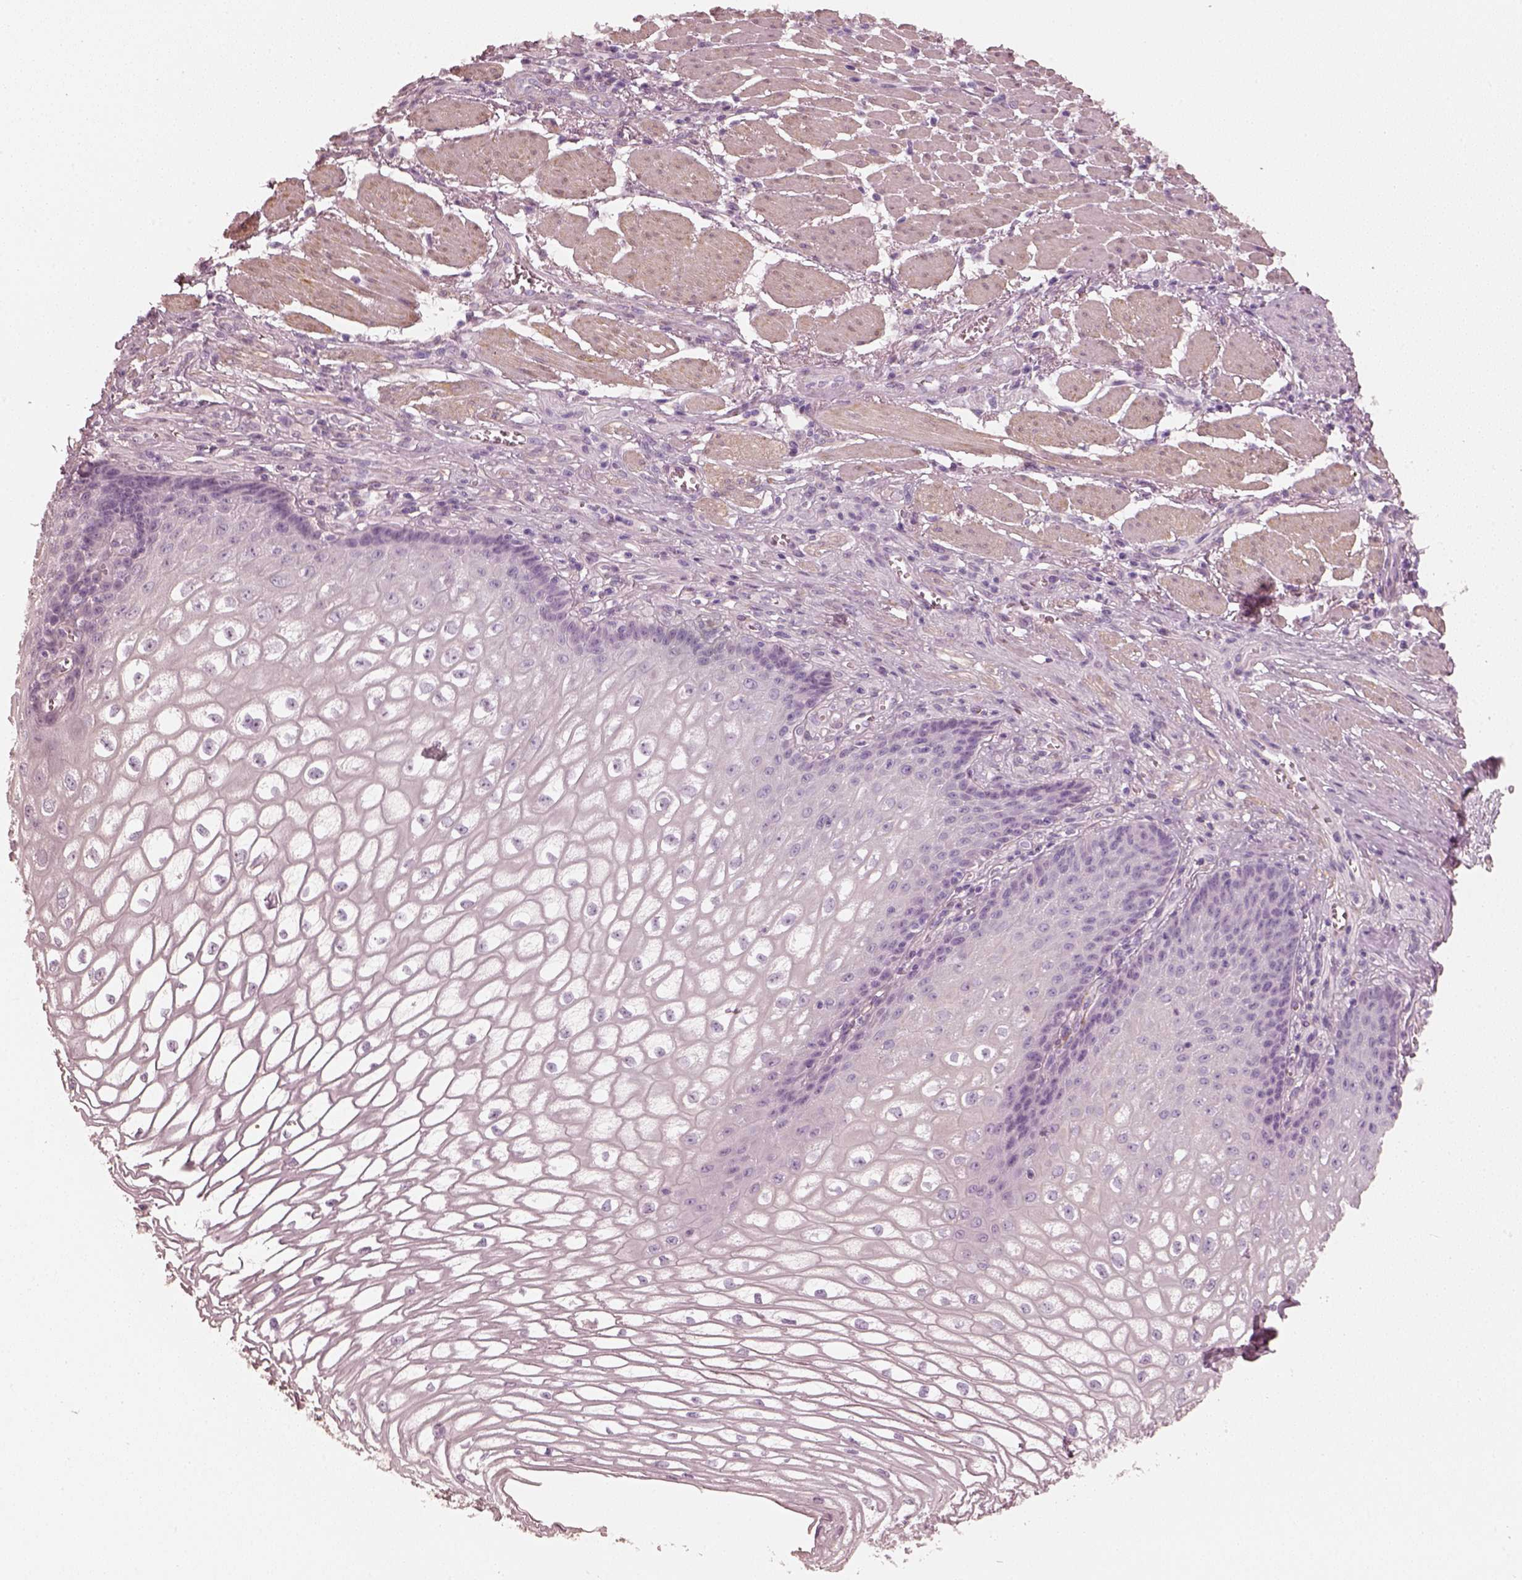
{"staining": {"intensity": "negative", "quantity": "none", "location": "none"}, "tissue": "esophagus", "cell_type": "Squamous epithelial cells", "image_type": "normal", "snomed": [{"axis": "morphology", "description": "Normal tissue, NOS"}, {"axis": "topography", "description": "Esophagus"}], "caption": "There is no significant staining in squamous epithelial cells of esophagus. The staining was performed using DAB to visualize the protein expression in brown, while the nuclei were stained in blue with hematoxylin (Magnification: 20x).", "gene": "RS1", "patient": {"sex": "male", "age": 58}}